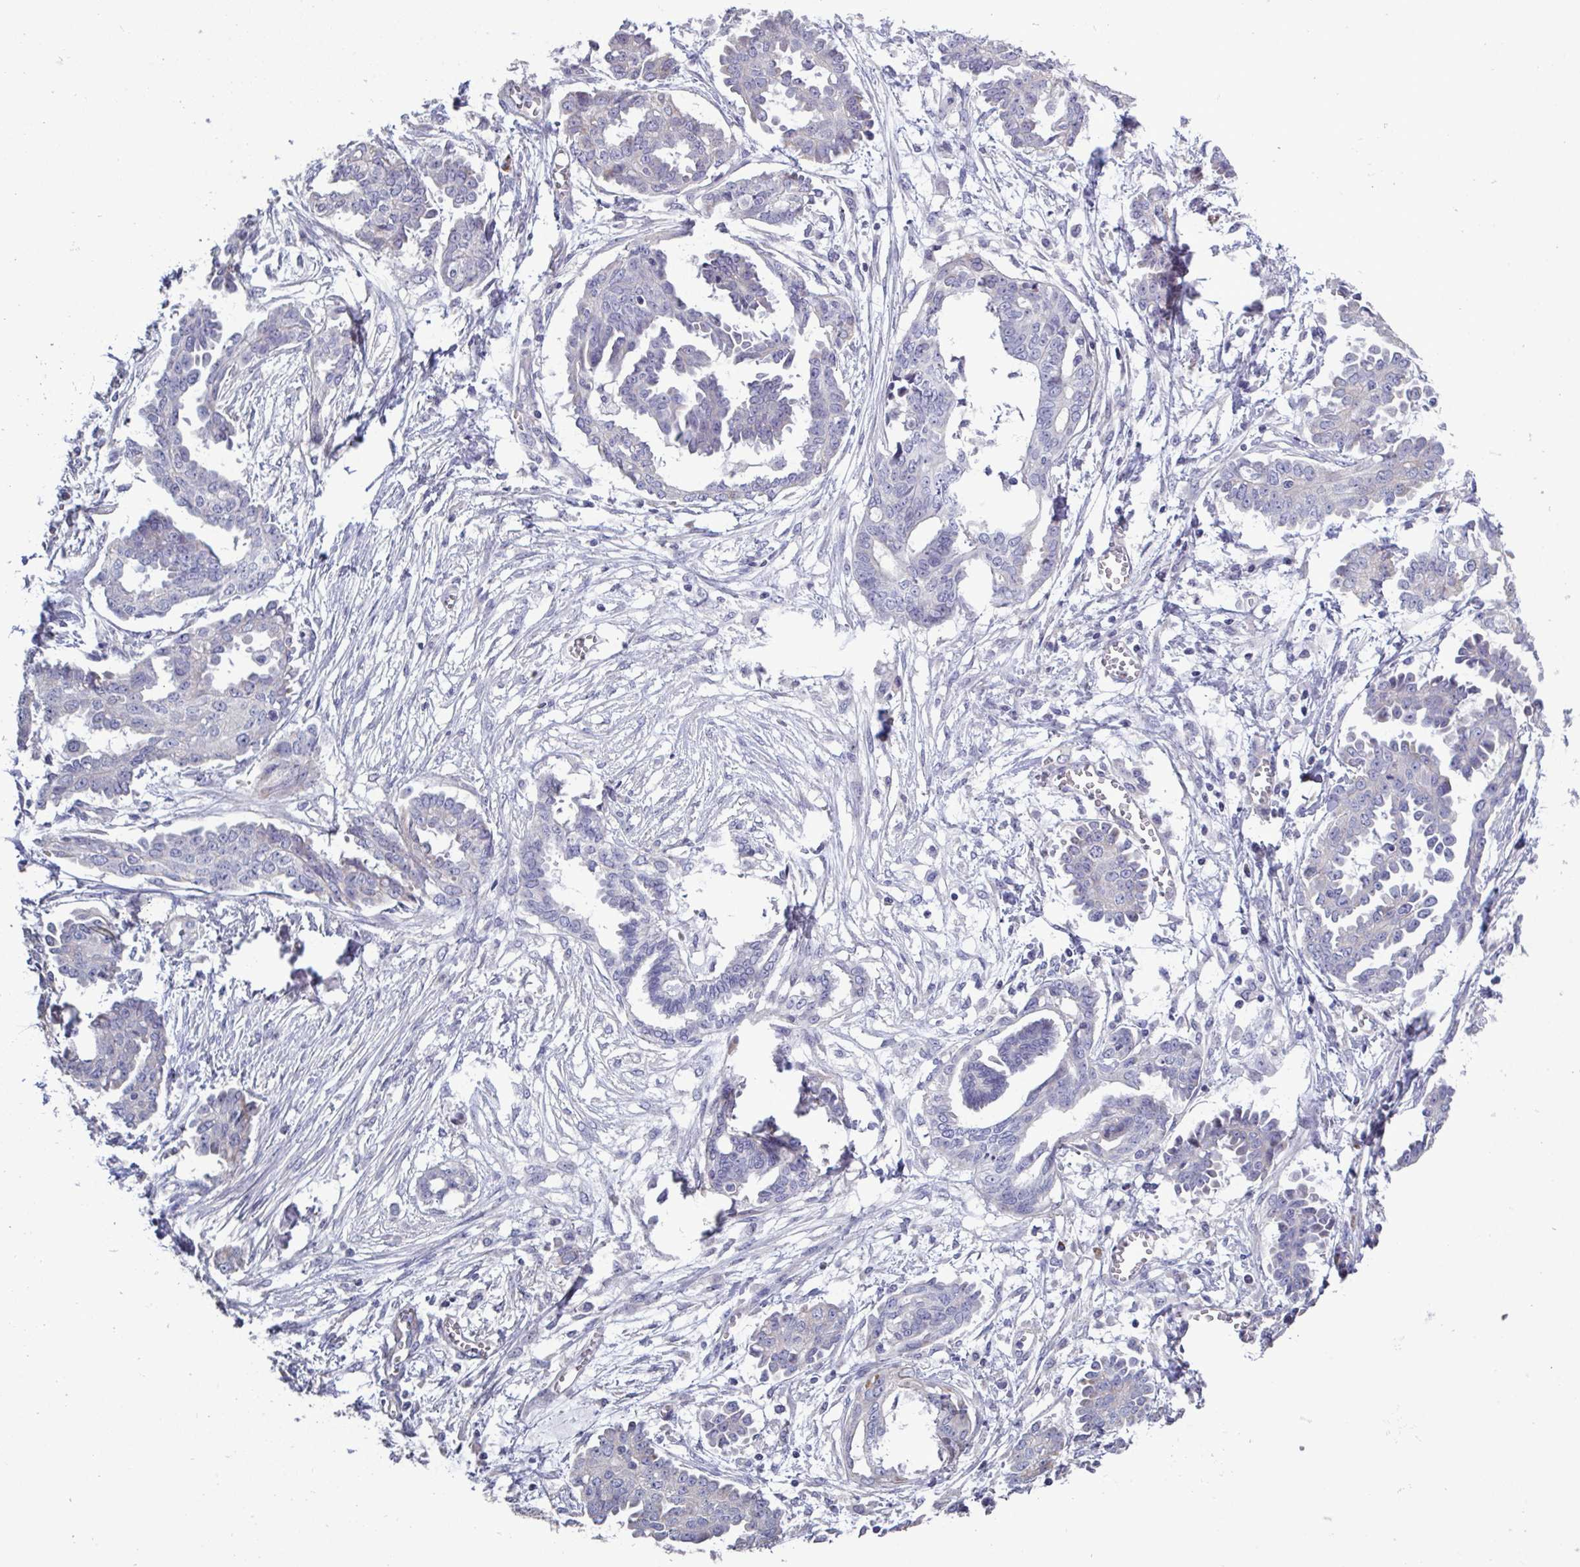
{"staining": {"intensity": "negative", "quantity": "none", "location": "none"}, "tissue": "ovarian cancer", "cell_type": "Tumor cells", "image_type": "cancer", "snomed": [{"axis": "morphology", "description": "Cystadenocarcinoma, serous, NOS"}, {"axis": "topography", "description": "Ovary"}], "caption": "This is an immunohistochemistry (IHC) micrograph of human ovarian cancer (serous cystadenocarcinoma). There is no positivity in tumor cells.", "gene": "GLDC", "patient": {"sex": "female", "age": 71}}